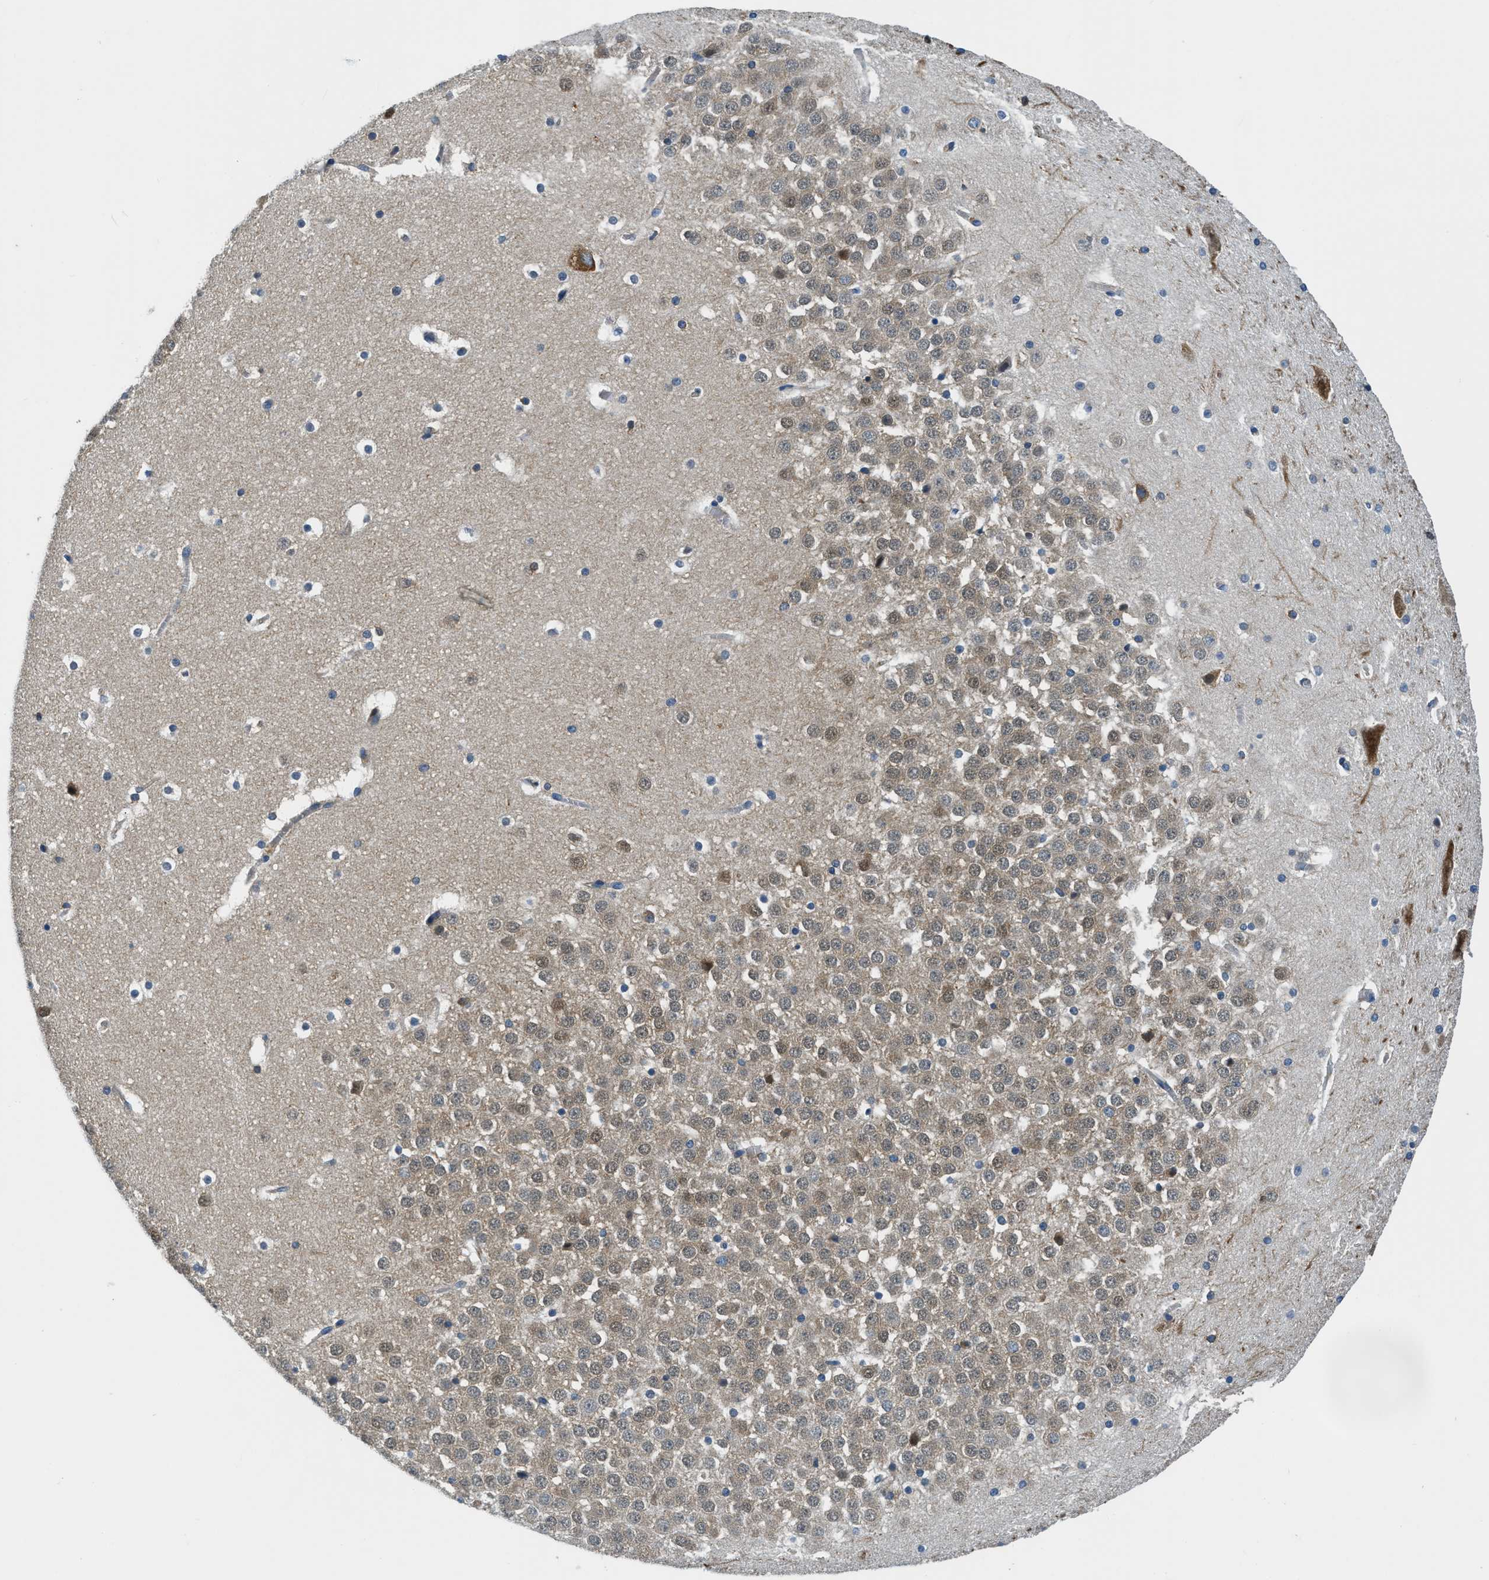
{"staining": {"intensity": "weak", "quantity": "<25%", "location": "cytoplasmic/membranous"}, "tissue": "hippocampus", "cell_type": "Glial cells", "image_type": "normal", "snomed": [{"axis": "morphology", "description": "Normal tissue, NOS"}, {"axis": "topography", "description": "Hippocampus"}], "caption": "Protein analysis of normal hippocampus exhibits no significant positivity in glial cells.", "gene": "EEA1", "patient": {"sex": "male", "age": 45}}